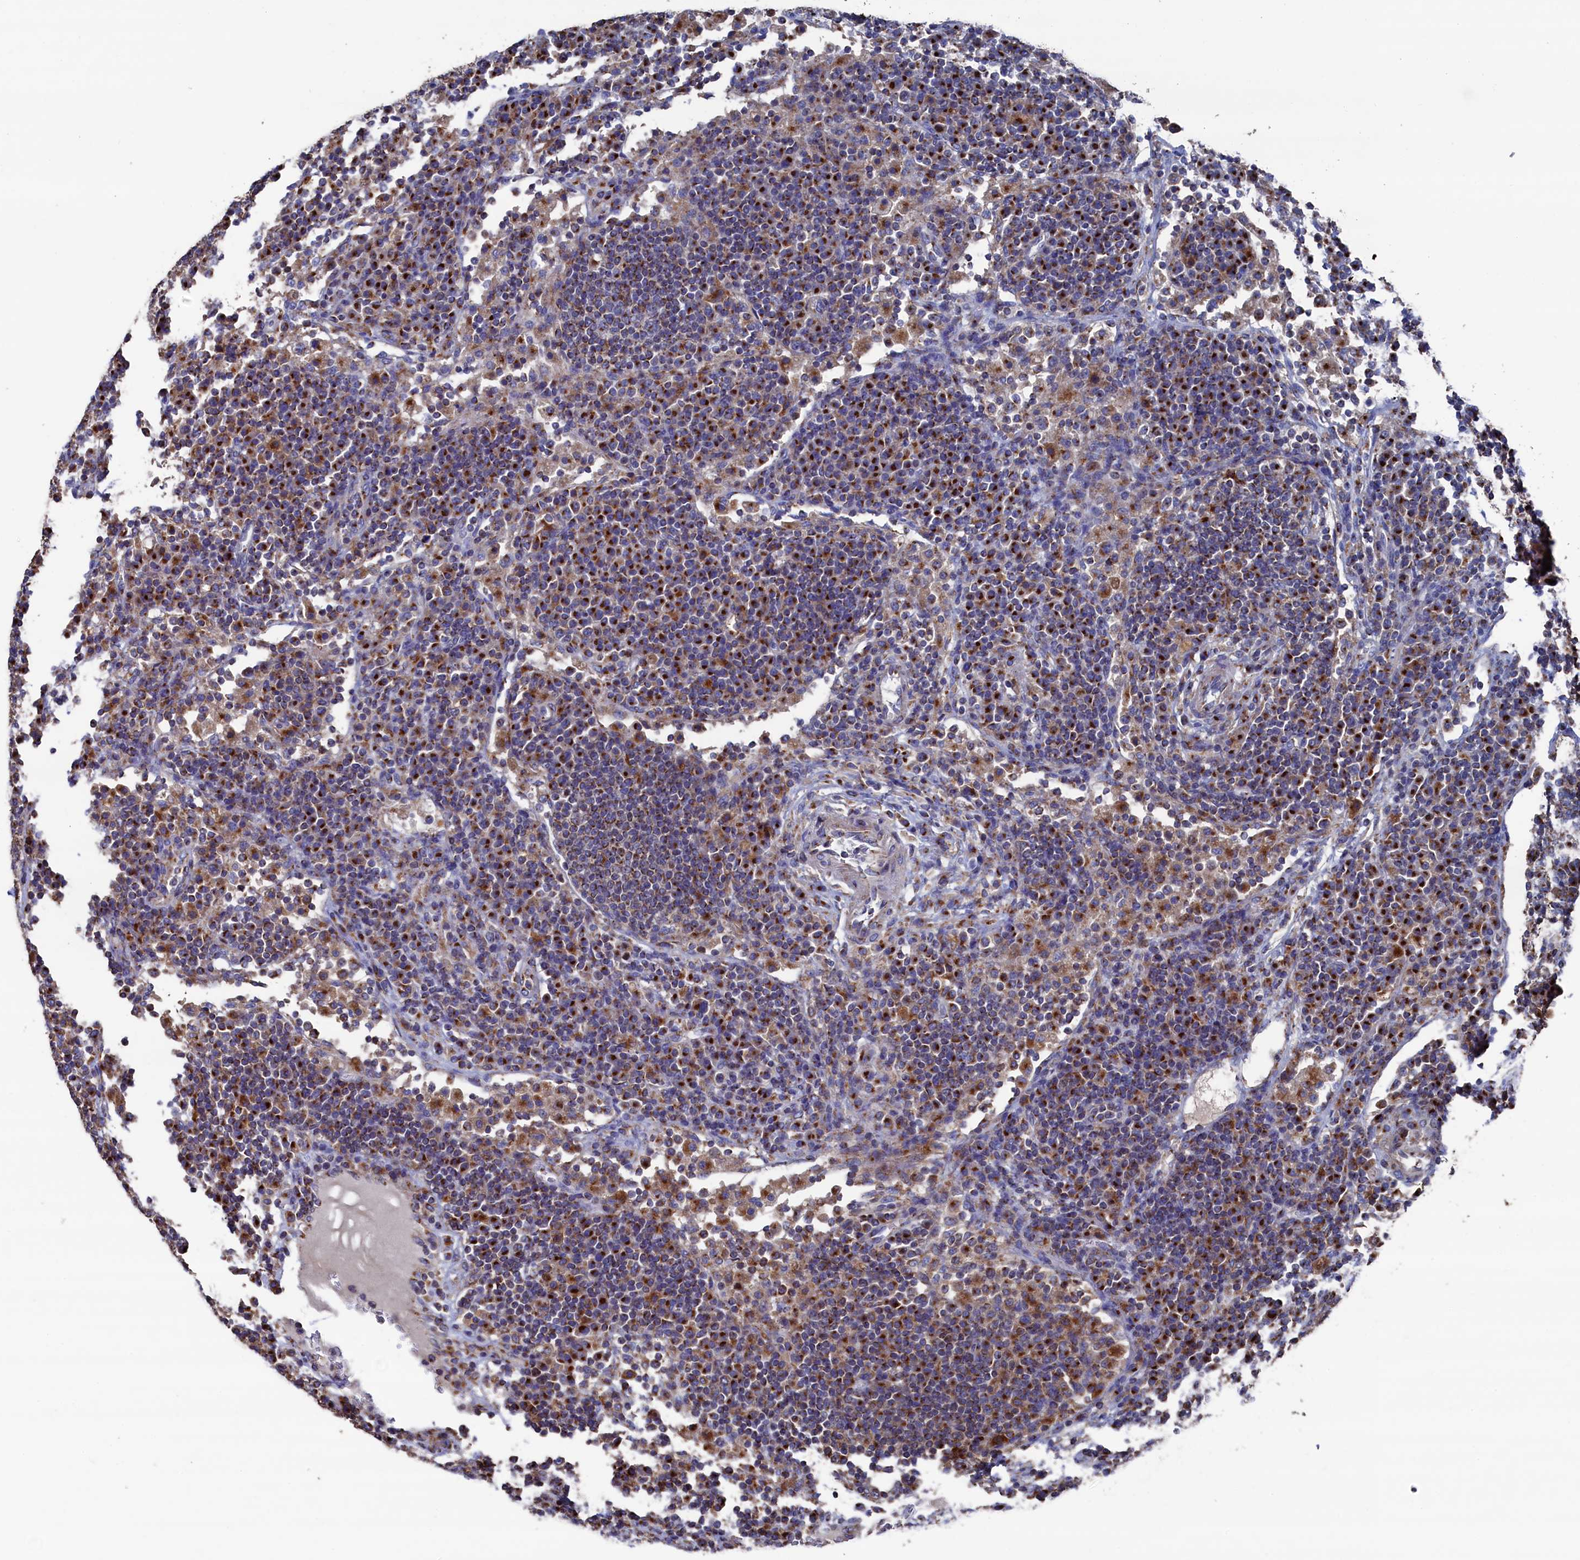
{"staining": {"intensity": "strong", "quantity": ">75%", "location": "cytoplasmic/membranous"}, "tissue": "lymph node", "cell_type": "Non-germinal center cells", "image_type": "normal", "snomed": [{"axis": "morphology", "description": "Normal tissue, NOS"}, {"axis": "topography", "description": "Lymph node"}], "caption": "This micrograph shows IHC staining of normal lymph node, with high strong cytoplasmic/membranous expression in about >75% of non-germinal center cells.", "gene": "PRRC1", "patient": {"sex": "female", "age": 53}}